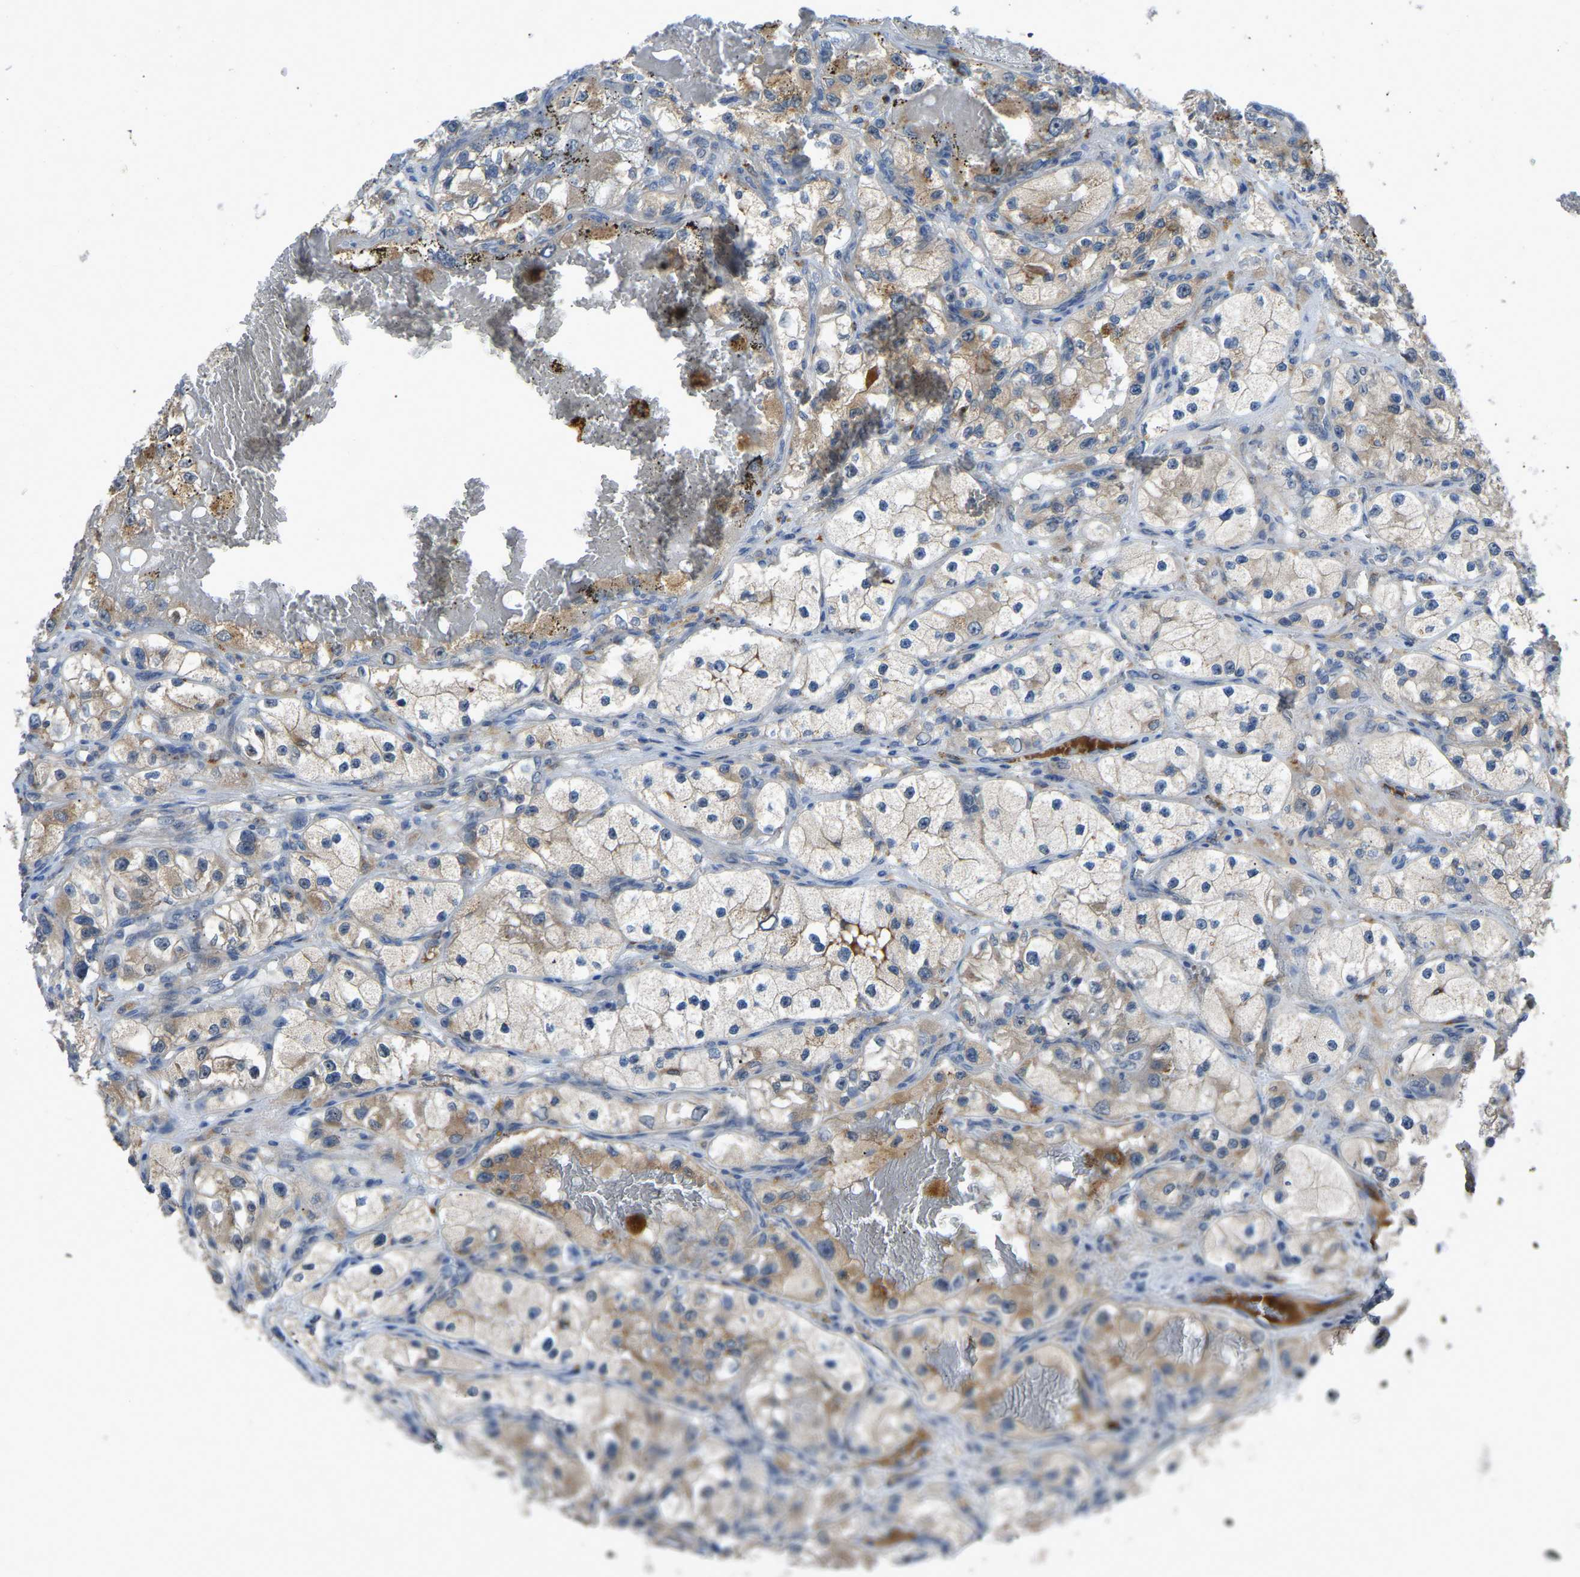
{"staining": {"intensity": "moderate", "quantity": "25%-75%", "location": "cytoplasmic/membranous"}, "tissue": "renal cancer", "cell_type": "Tumor cells", "image_type": "cancer", "snomed": [{"axis": "morphology", "description": "Adenocarcinoma, NOS"}, {"axis": "topography", "description": "Kidney"}], "caption": "Moderate cytoplasmic/membranous staining for a protein is identified in about 25%-75% of tumor cells of renal cancer (adenocarcinoma) using immunohistochemistry (IHC).", "gene": "FHIT", "patient": {"sex": "female", "age": 57}}